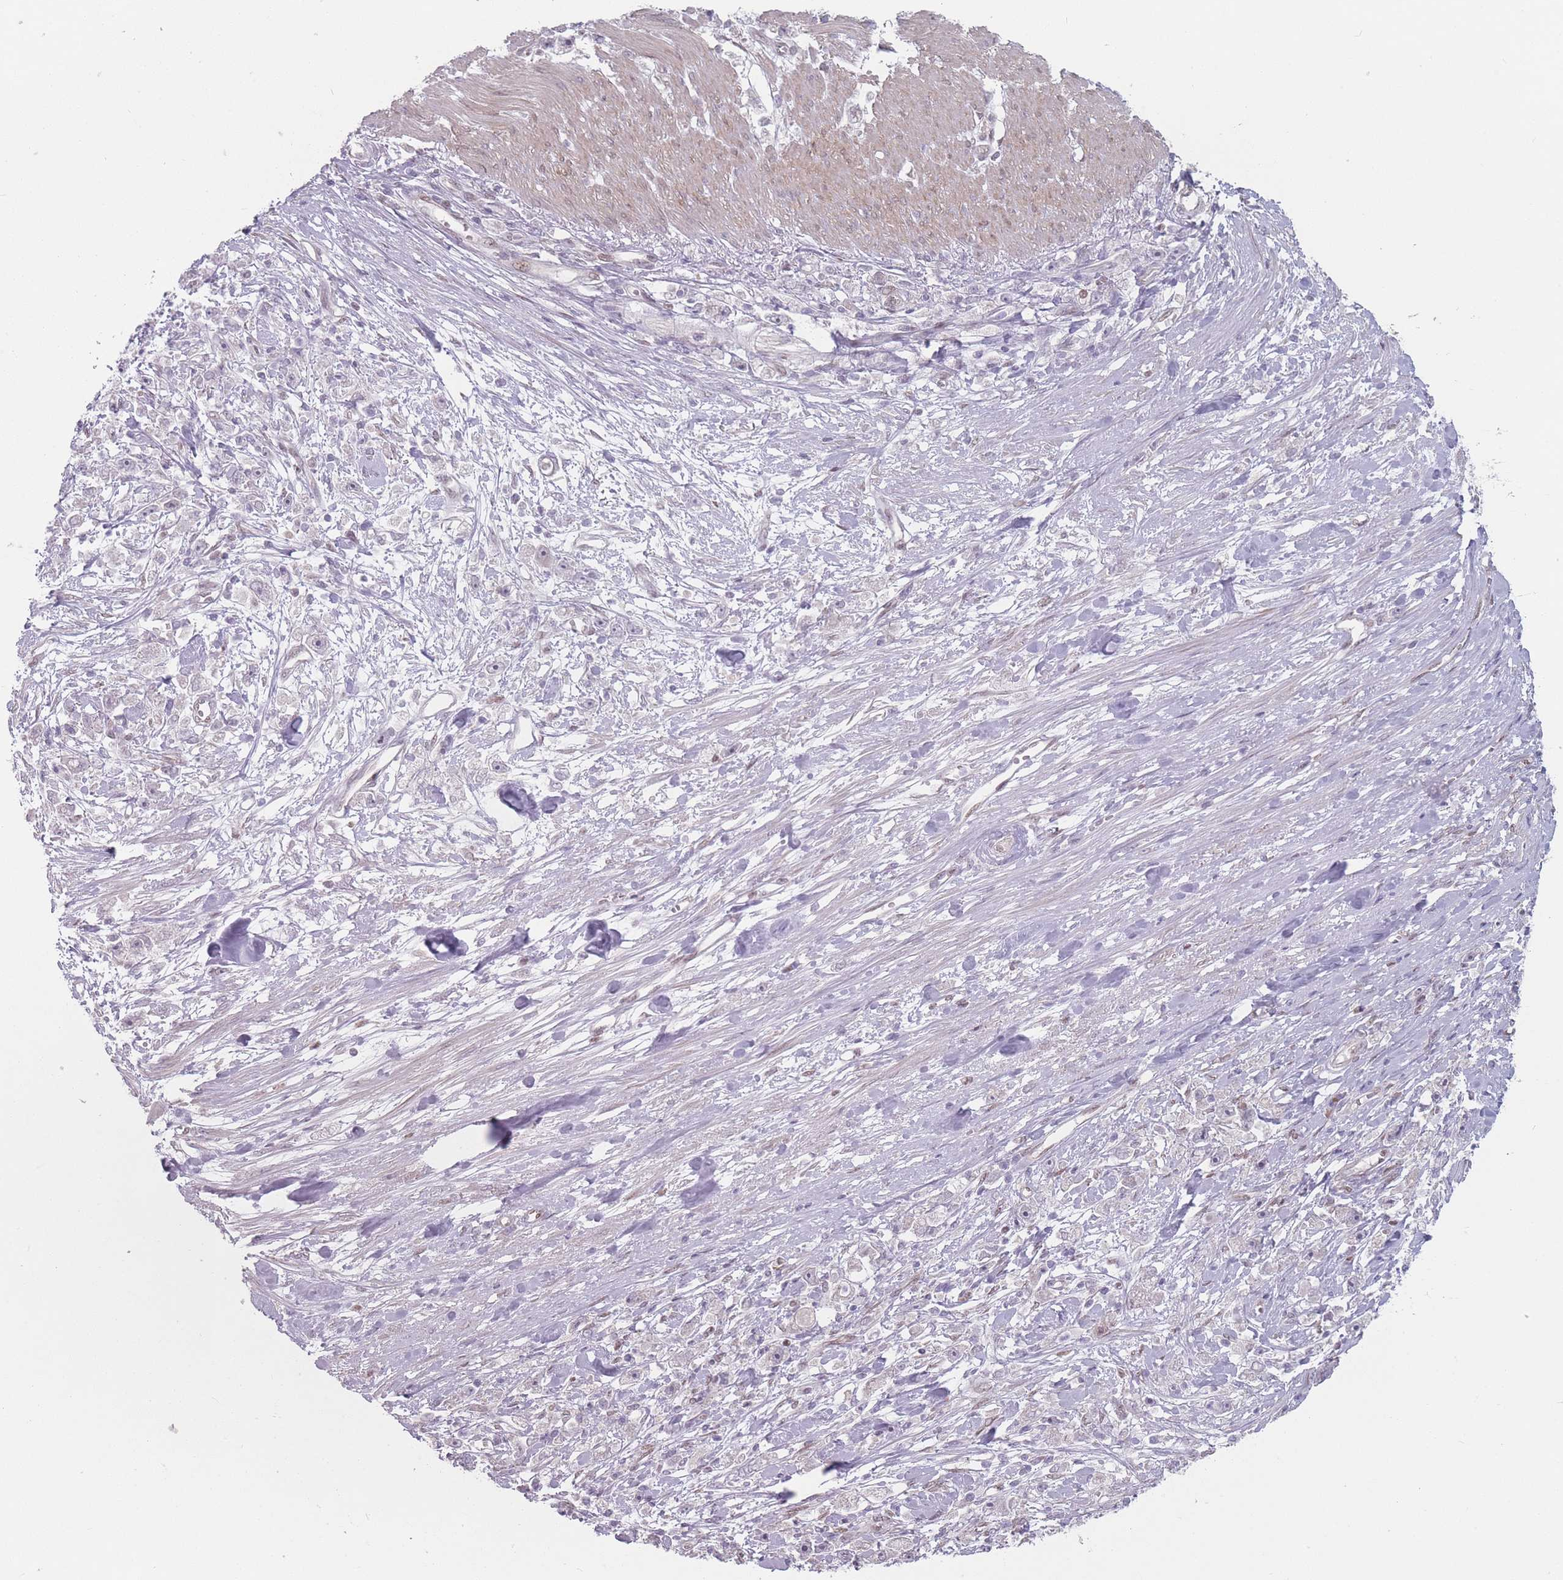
{"staining": {"intensity": "negative", "quantity": "none", "location": "none"}, "tissue": "stomach cancer", "cell_type": "Tumor cells", "image_type": "cancer", "snomed": [{"axis": "morphology", "description": "Adenocarcinoma, NOS"}, {"axis": "topography", "description": "Stomach"}], "caption": "A micrograph of human stomach adenocarcinoma is negative for staining in tumor cells.", "gene": "SH3BGRL2", "patient": {"sex": "female", "age": 59}}